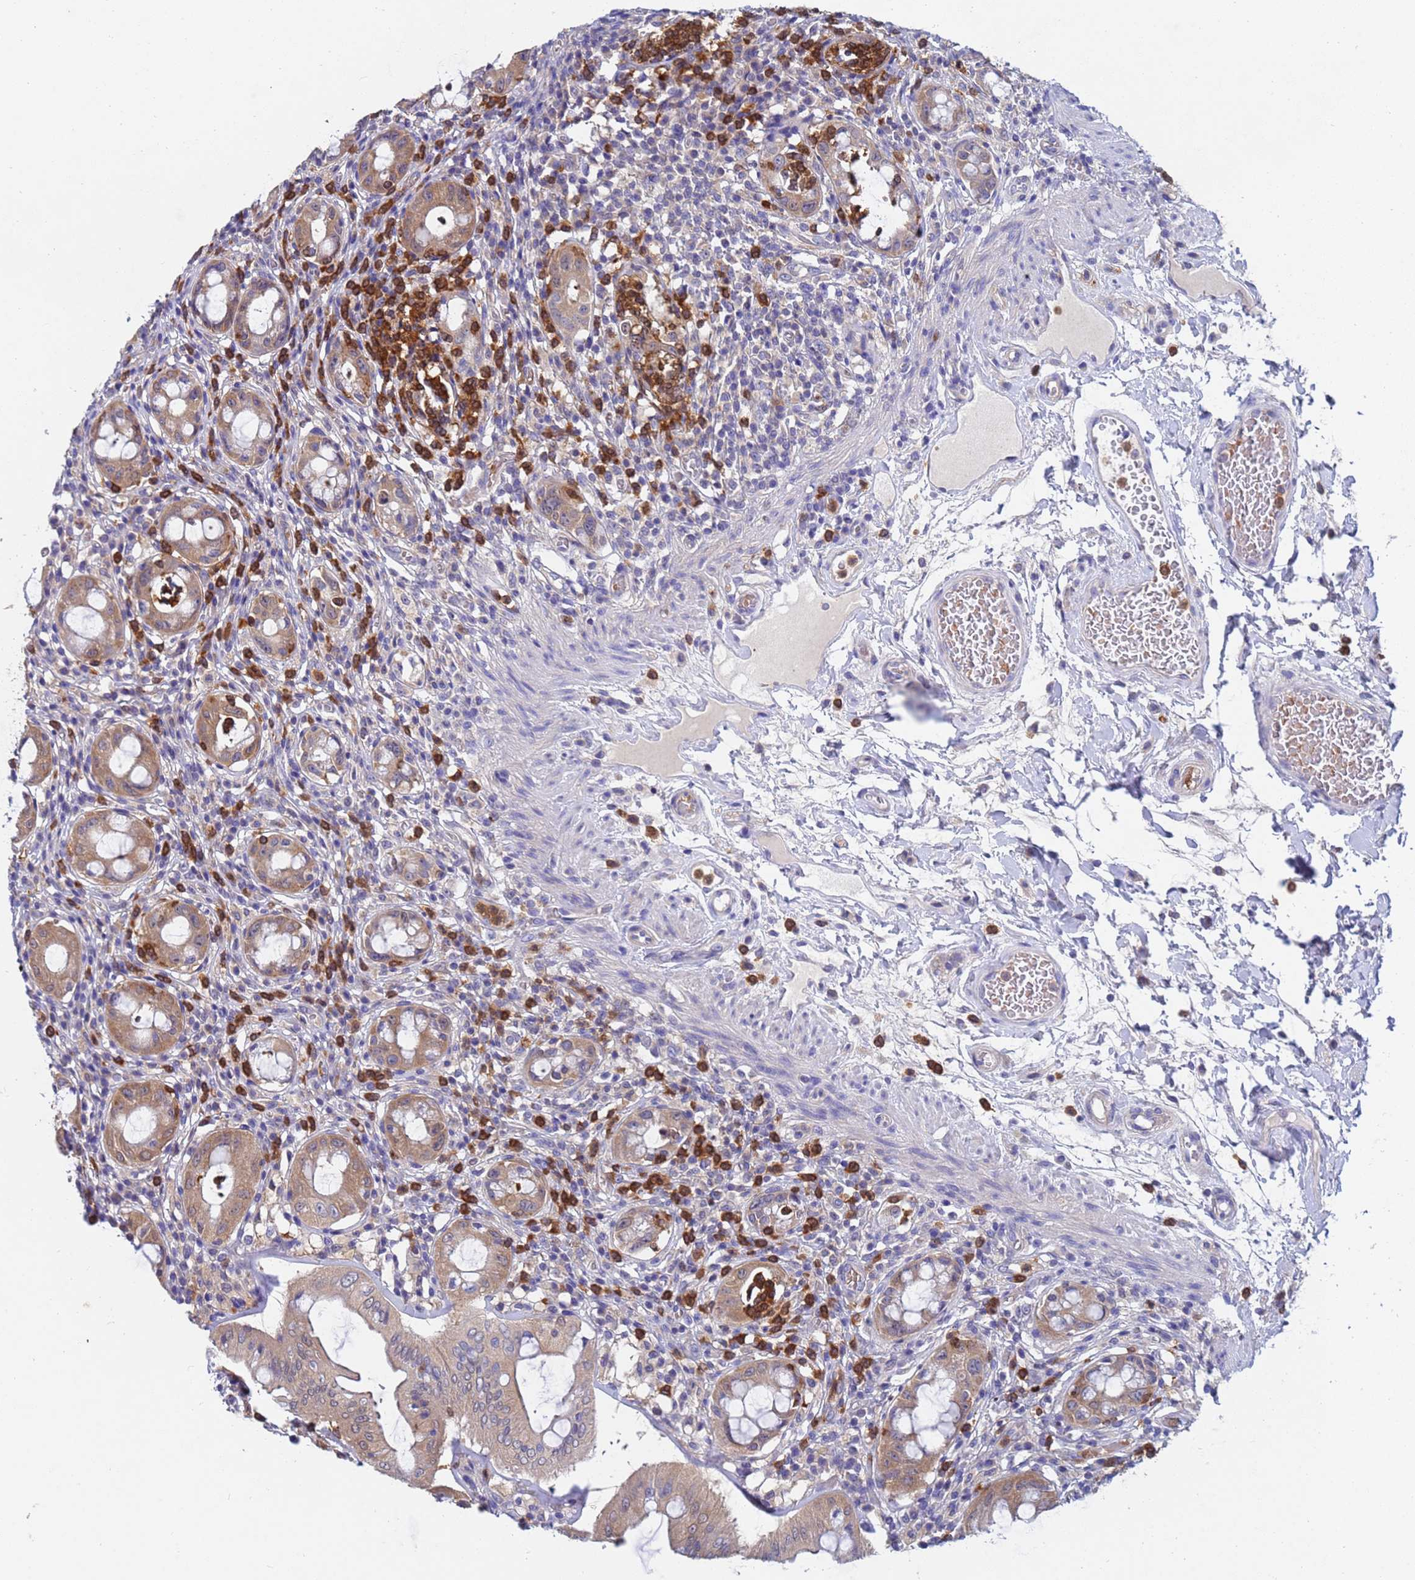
{"staining": {"intensity": "moderate", "quantity": ">75%", "location": "cytoplasmic/membranous"}, "tissue": "rectum", "cell_type": "Glandular cells", "image_type": "normal", "snomed": [{"axis": "morphology", "description": "Normal tissue, NOS"}, {"axis": "topography", "description": "Rectum"}], "caption": "IHC staining of normal rectum, which displays medium levels of moderate cytoplasmic/membranous positivity in approximately >75% of glandular cells indicating moderate cytoplasmic/membranous protein expression. The staining was performed using DAB (3,3'-diaminobenzidine) (brown) for protein detection and nuclei were counterstained in hematoxylin (blue).", "gene": "TTLL11", "patient": {"sex": "female", "age": 57}}